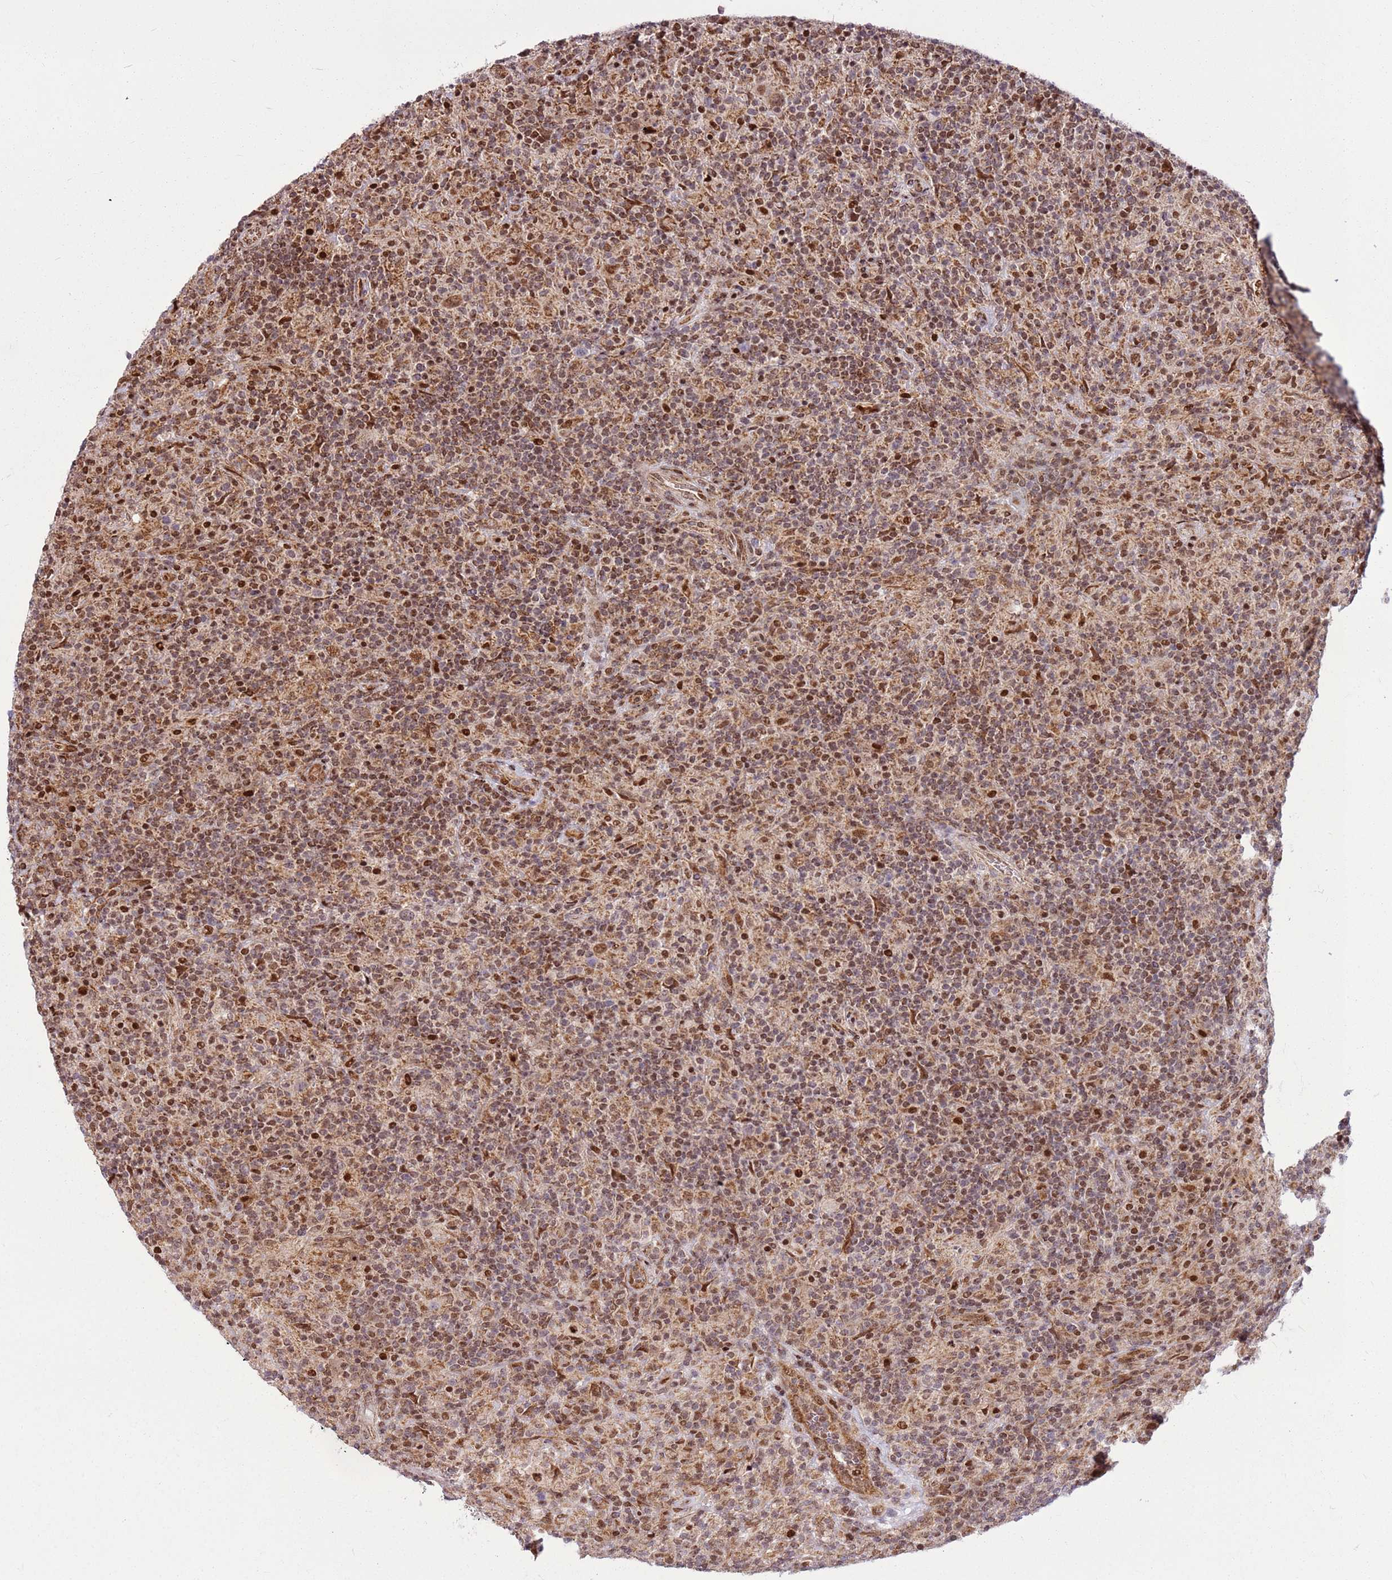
{"staining": {"intensity": "moderate", "quantity": ">75%", "location": "cytoplasmic/membranous,nuclear"}, "tissue": "lymphoma", "cell_type": "Tumor cells", "image_type": "cancer", "snomed": [{"axis": "morphology", "description": "Hodgkin's disease, NOS"}, {"axis": "topography", "description": "Lymph node"}], "caption": "A high-resolution histopathology image shows immunohistochemistry (IHC) staining of Hodgkin's disease, which shows moderate cytoplasmic/membranous and nuclear staining in about >75% of tumor cells. The staining was performed using DAB (3,3'-diaminobenzidine) to visualize the protein expression in brown, while the nuclei were stained in blue with hematoxylin (Magnification: 20x).", "gene": "PCTP", "patient": {"sex": "male", "age": 70}}